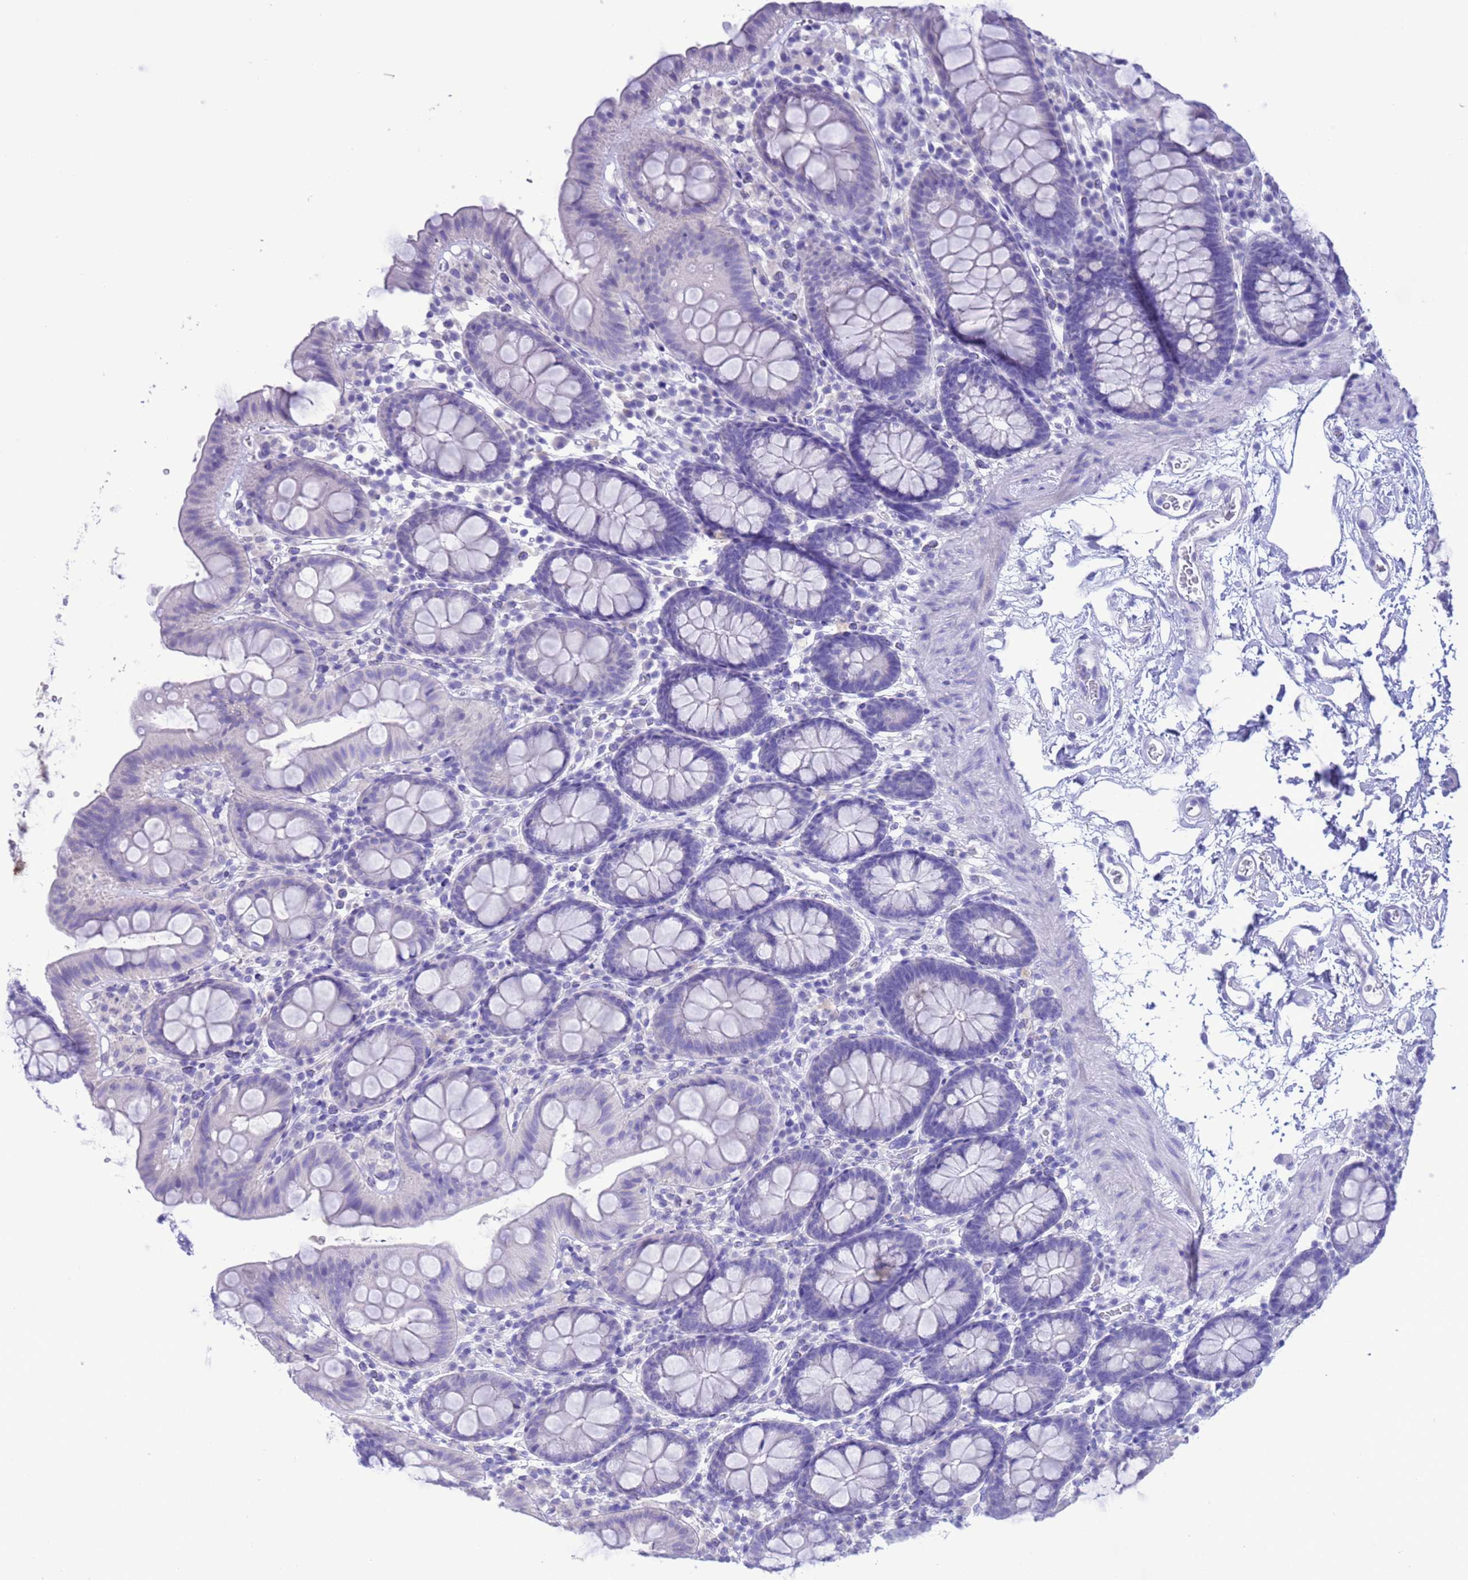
{"staining": {"intensity": "negative", "quantity": "none", "location": "none"}, "tissue": "colon", "cell_type": "Endothelial cells", "image_type": "normal", "snomed": [{"axis": "morphology", "description": "Normal tissue, NOS"}, {"axis": "topography", "description": "Colon"}], "caption": "DAB (3,3'-diaminobenzidine) immunohistochemical staining of unremarkable human colon shows no significant staining in endothelial cells. The staining is performed using DAB brown chromogen with nuclei counter-stained in using hematoxylin.", "gene": "GSTM1", "patient": {"sex": "male", "age": 75}}